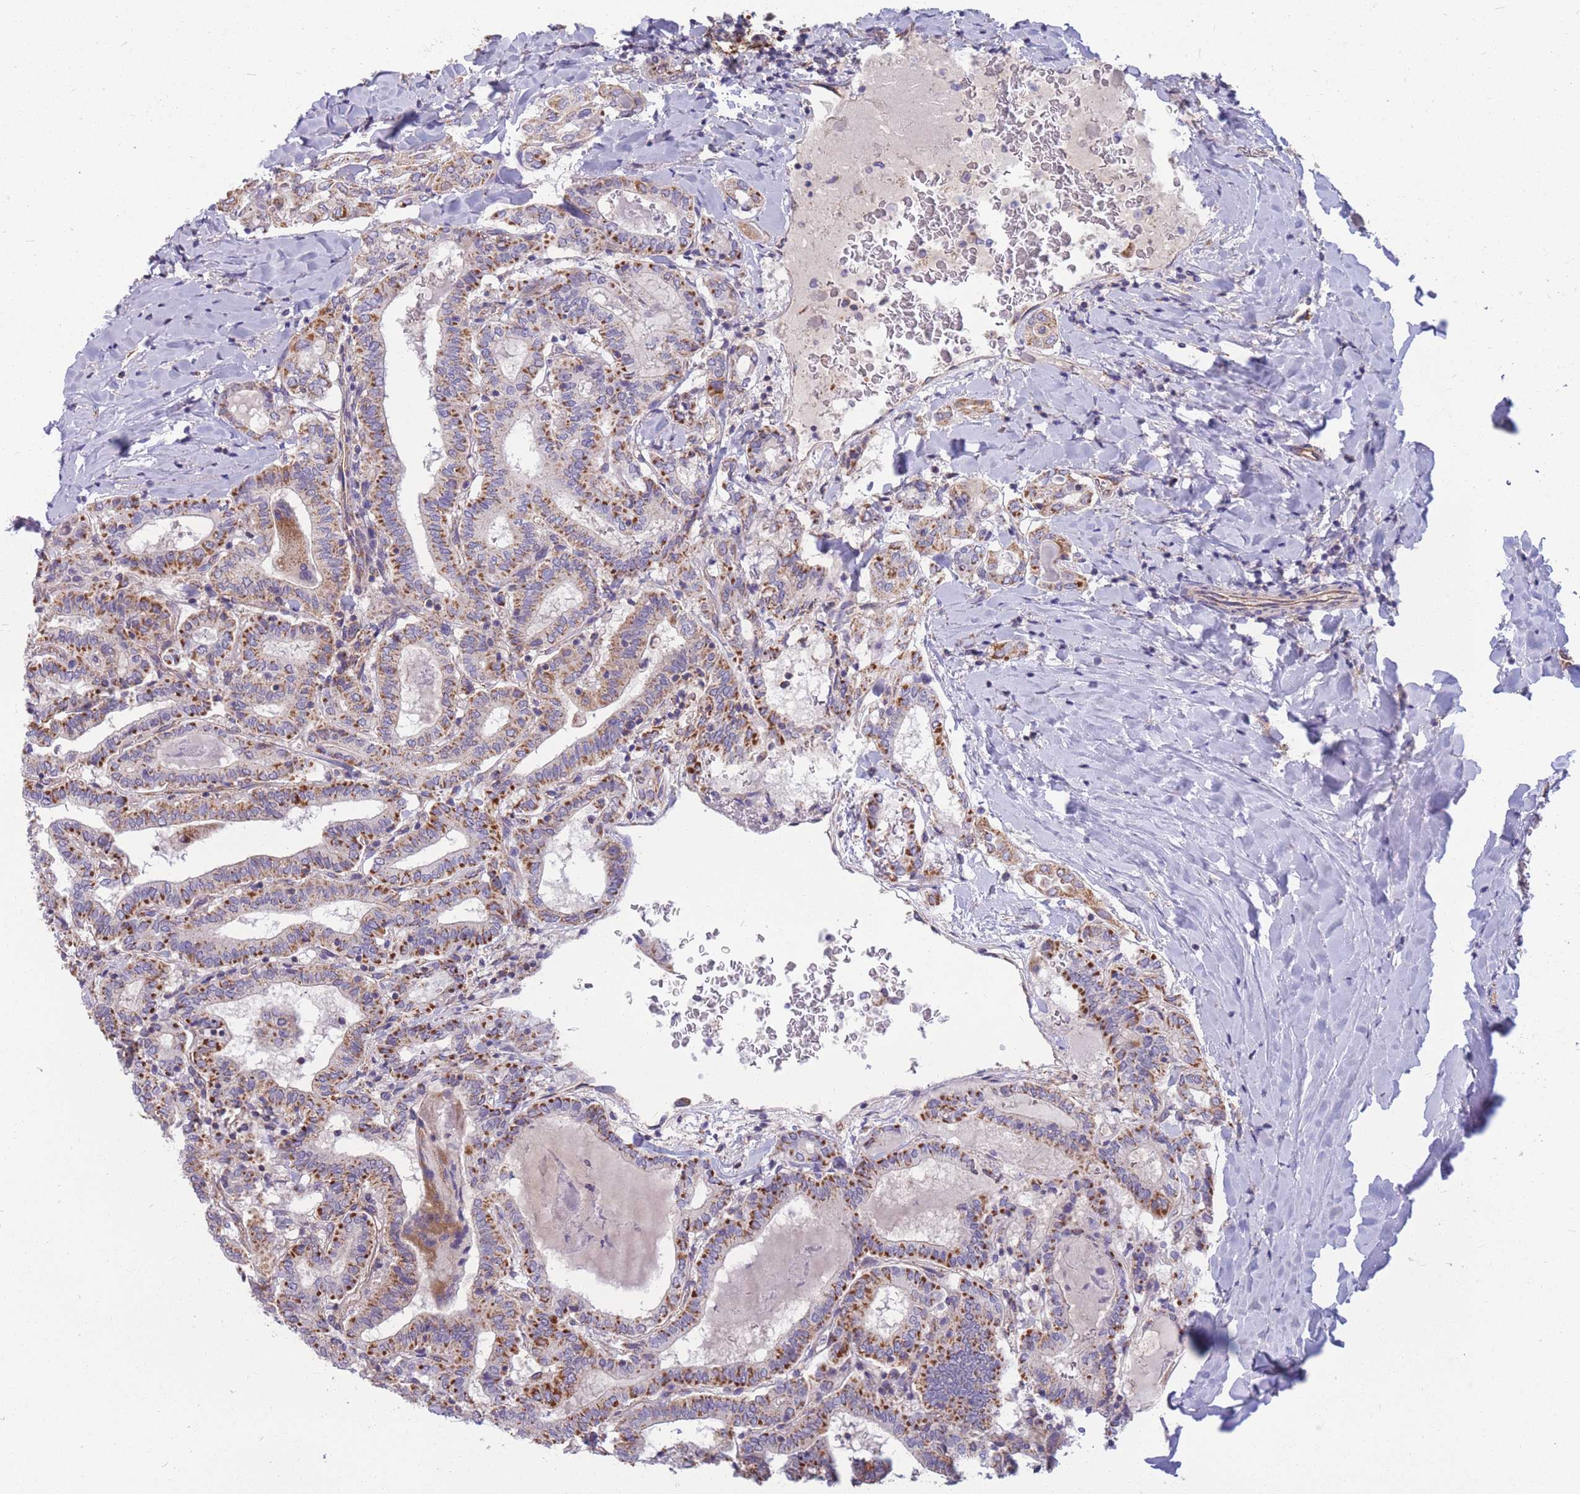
{"staining": {"intensity": "moderate", "quantity": ">75%", "location": "cytoplasmic/membranous"}, "tissue": "thyroid cancer", "cell_type": "Tumor cells", "image_type": "cancer", "snomed": [{"axis": "morphology", "description": "Papillary adenocarcinoma, NOS"}, {"axis": "topography", "description": "Thyroid gland"}], "caption": "Immunohistochemistry histopathology image of human papillary adenocarcinoma (thyroid) stained for a protein (brown), which demonstrates medium levels of moderate cytoplasmic/membranous positivity in approximately >75% of tumor cells.", "gene": "MRPS9", "patient": {"sex": "female", "age": 72}}